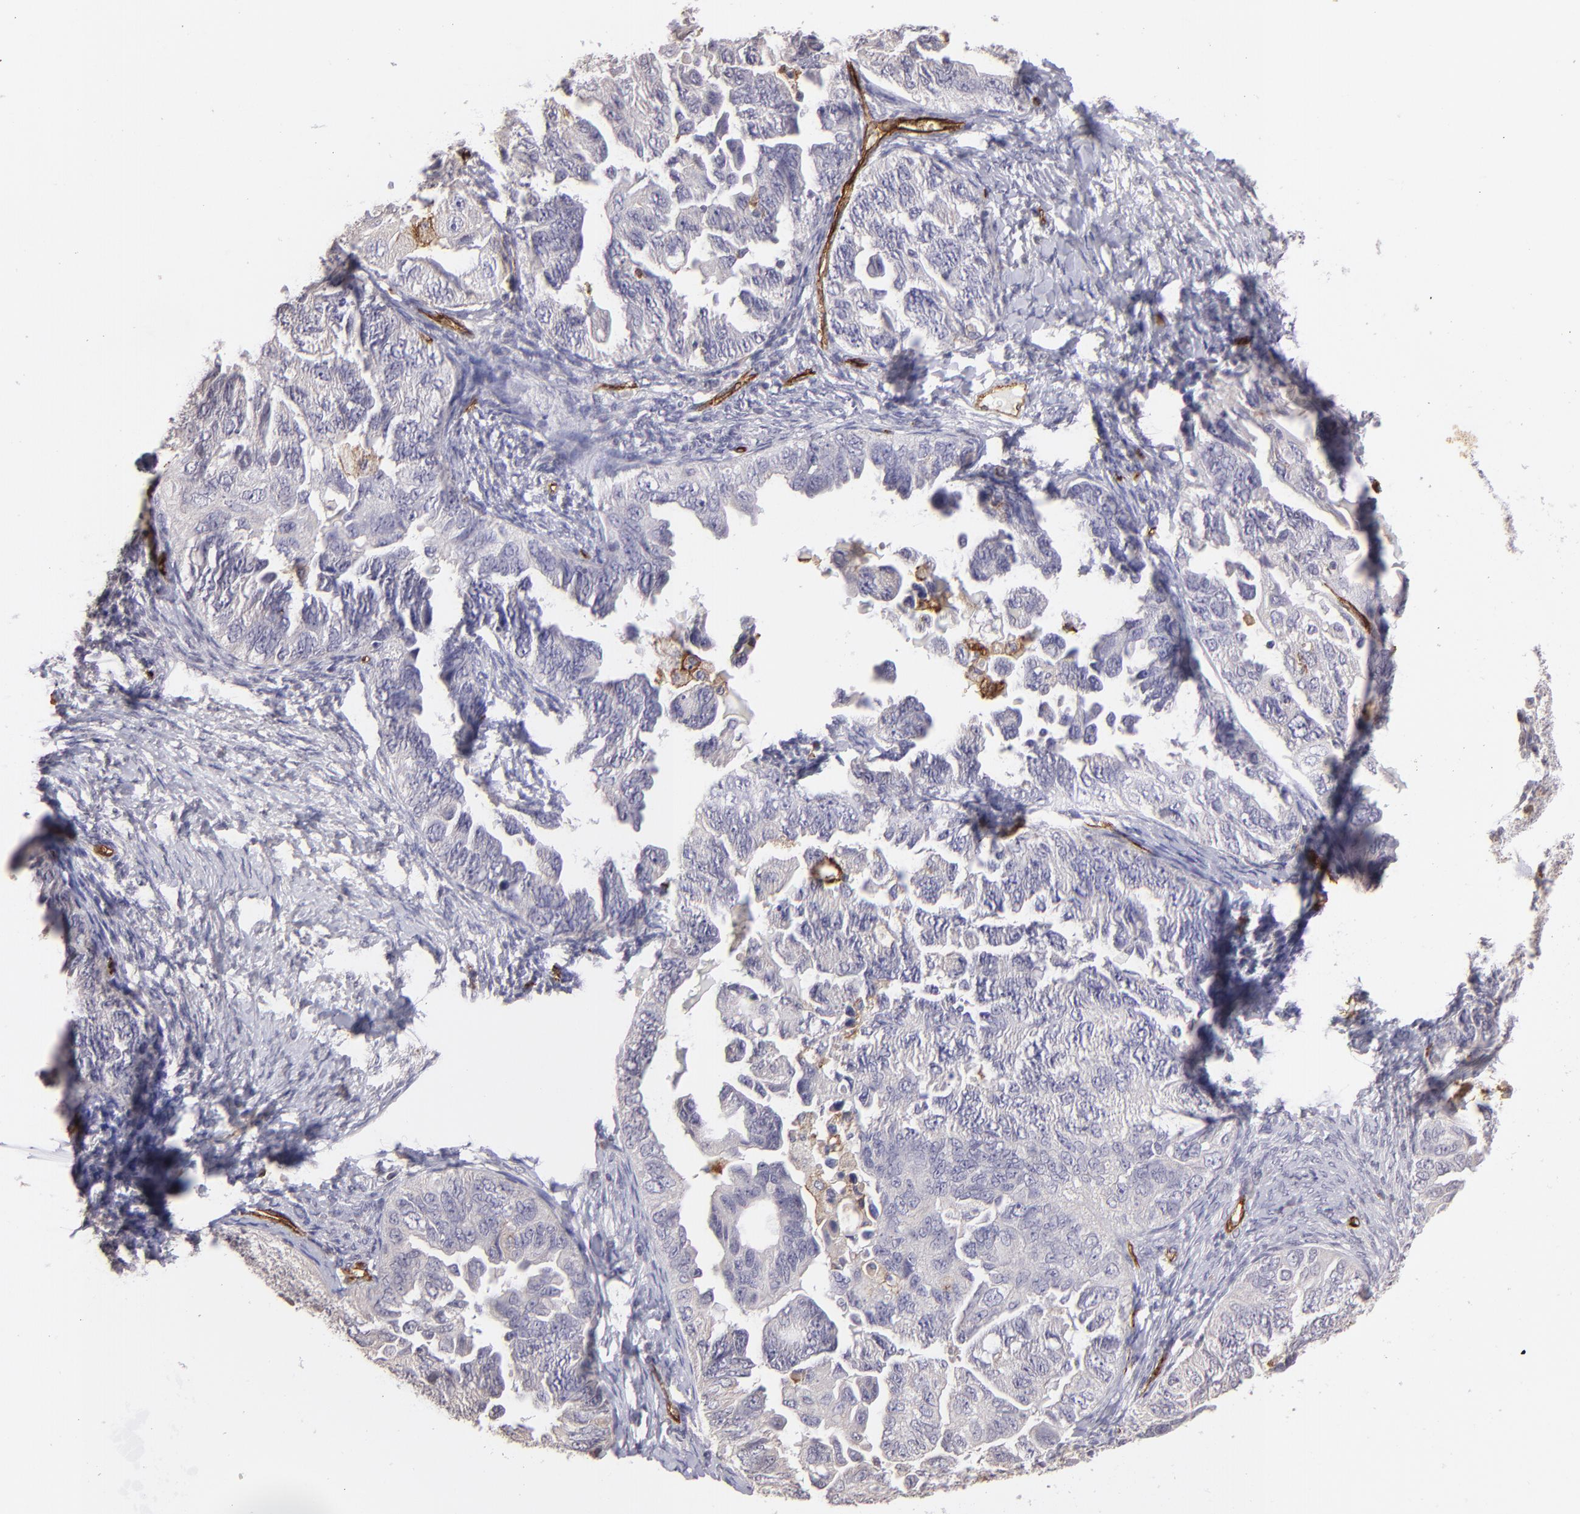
{"staining": {"intensity": "negative", "quantity": "none", "location": "none"}, "tissue": "ovarian cancer", "cell_type": "Tumor cells", "image_type": "cancer", "snomed": [{"axis": "morphology", "description": "Cystadenocarcinoma, serous, NOS"}, {"axis": "topography", "description": "Ovary"}], "caption": "Human ovarian cancer stained for a protein using immunohistochemistry reveals no positivity in tumor cells.", "gene": "DYSF", "patient": {"sex": "female", "age": 82}}